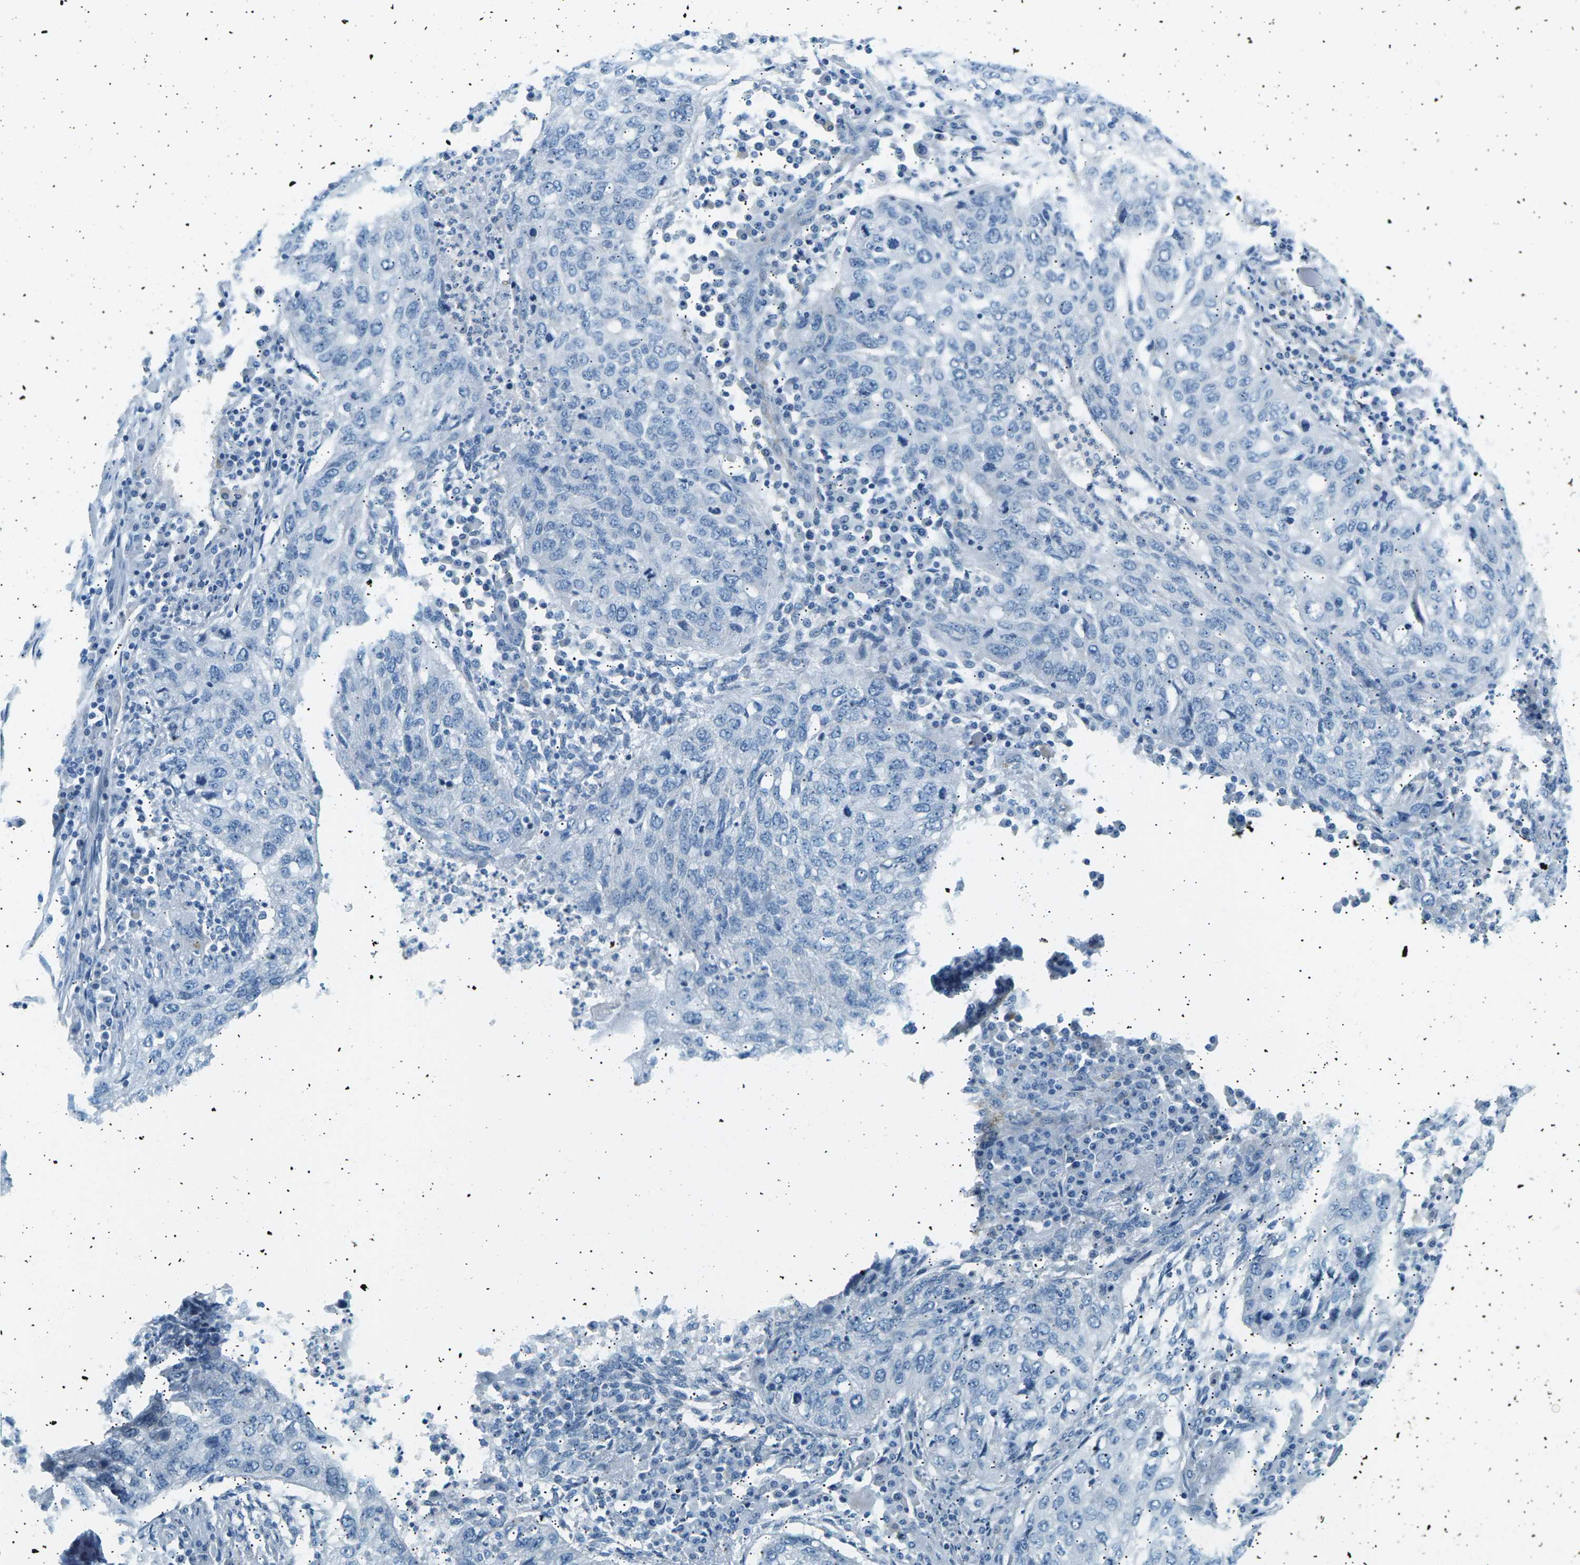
{"staining": {"intensity": "negative", "quantity": "none", "location": "none"}, "tissue": "lung cancer", "cell_type": "Tumor cells", "image_type": "cancer", "snomed": [{"axis": "morphology", "description": "Squamous cell carcinoma, NOS"}, {"axis": "topography", "description": "Lung"}], "caption": "Immunohistochemistry micrograph of neoplastic tissue: human squamous cell carcinoma (lung) stained with DAB (3,3'-diaminobenzidine) shows no significant protein positivity in tumor cells.", "gene": "SEPTIN5", "patient": {"sex": "female", "age": 63}}